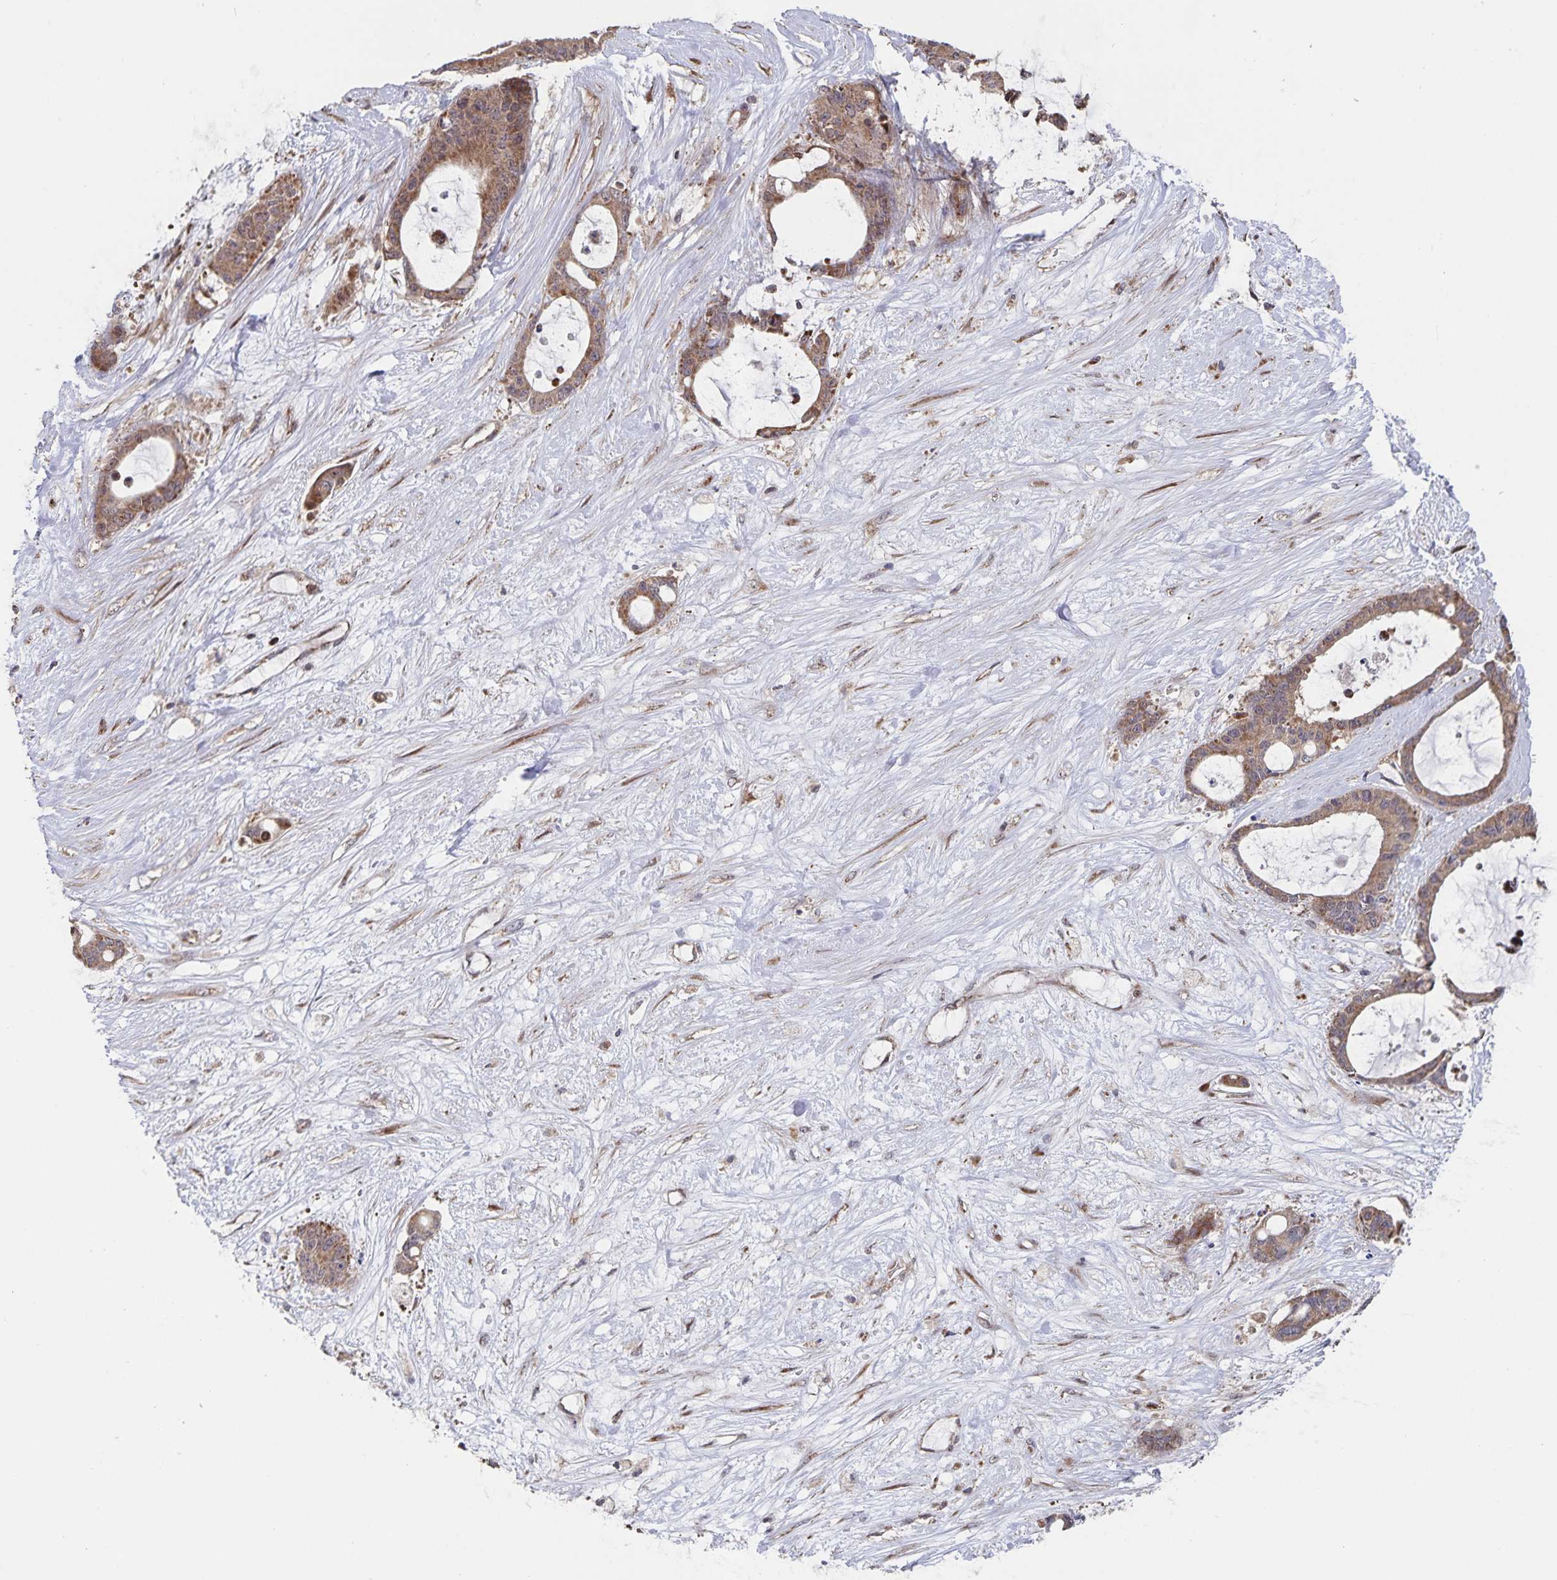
{"staining": {"intensity": "weak", "quantity": ">75%", "location": "cytoplasmic/membranous"}, "tissue": "liver cancer", "cell_type": "Tumor cells", "image_type": "cancer", "snomed": [{"axis": "morphology", "description": "Normal tissue, NOS"}, {"axis": "morphology", "description": "Cholangiocarcinoma"}, {"axis": "topography", "description": "Liver"}, {"axis": "topography", "description": "Peripheral nerve tissue"}], "caption": "High-power microscopy captured an immunohistochemistry (IHC) histopathology image of liver cholangiocarcinoma, revealing weak cytoplasmic/membranous expression in approximately >75% of tumor cells. The staining was performed using DAB, with brown indicating positive protein expression. Nuclei are stained blue with hematoxylin.", "gene": "ACACA", "patient": {"sex": "female", "age": 73}}